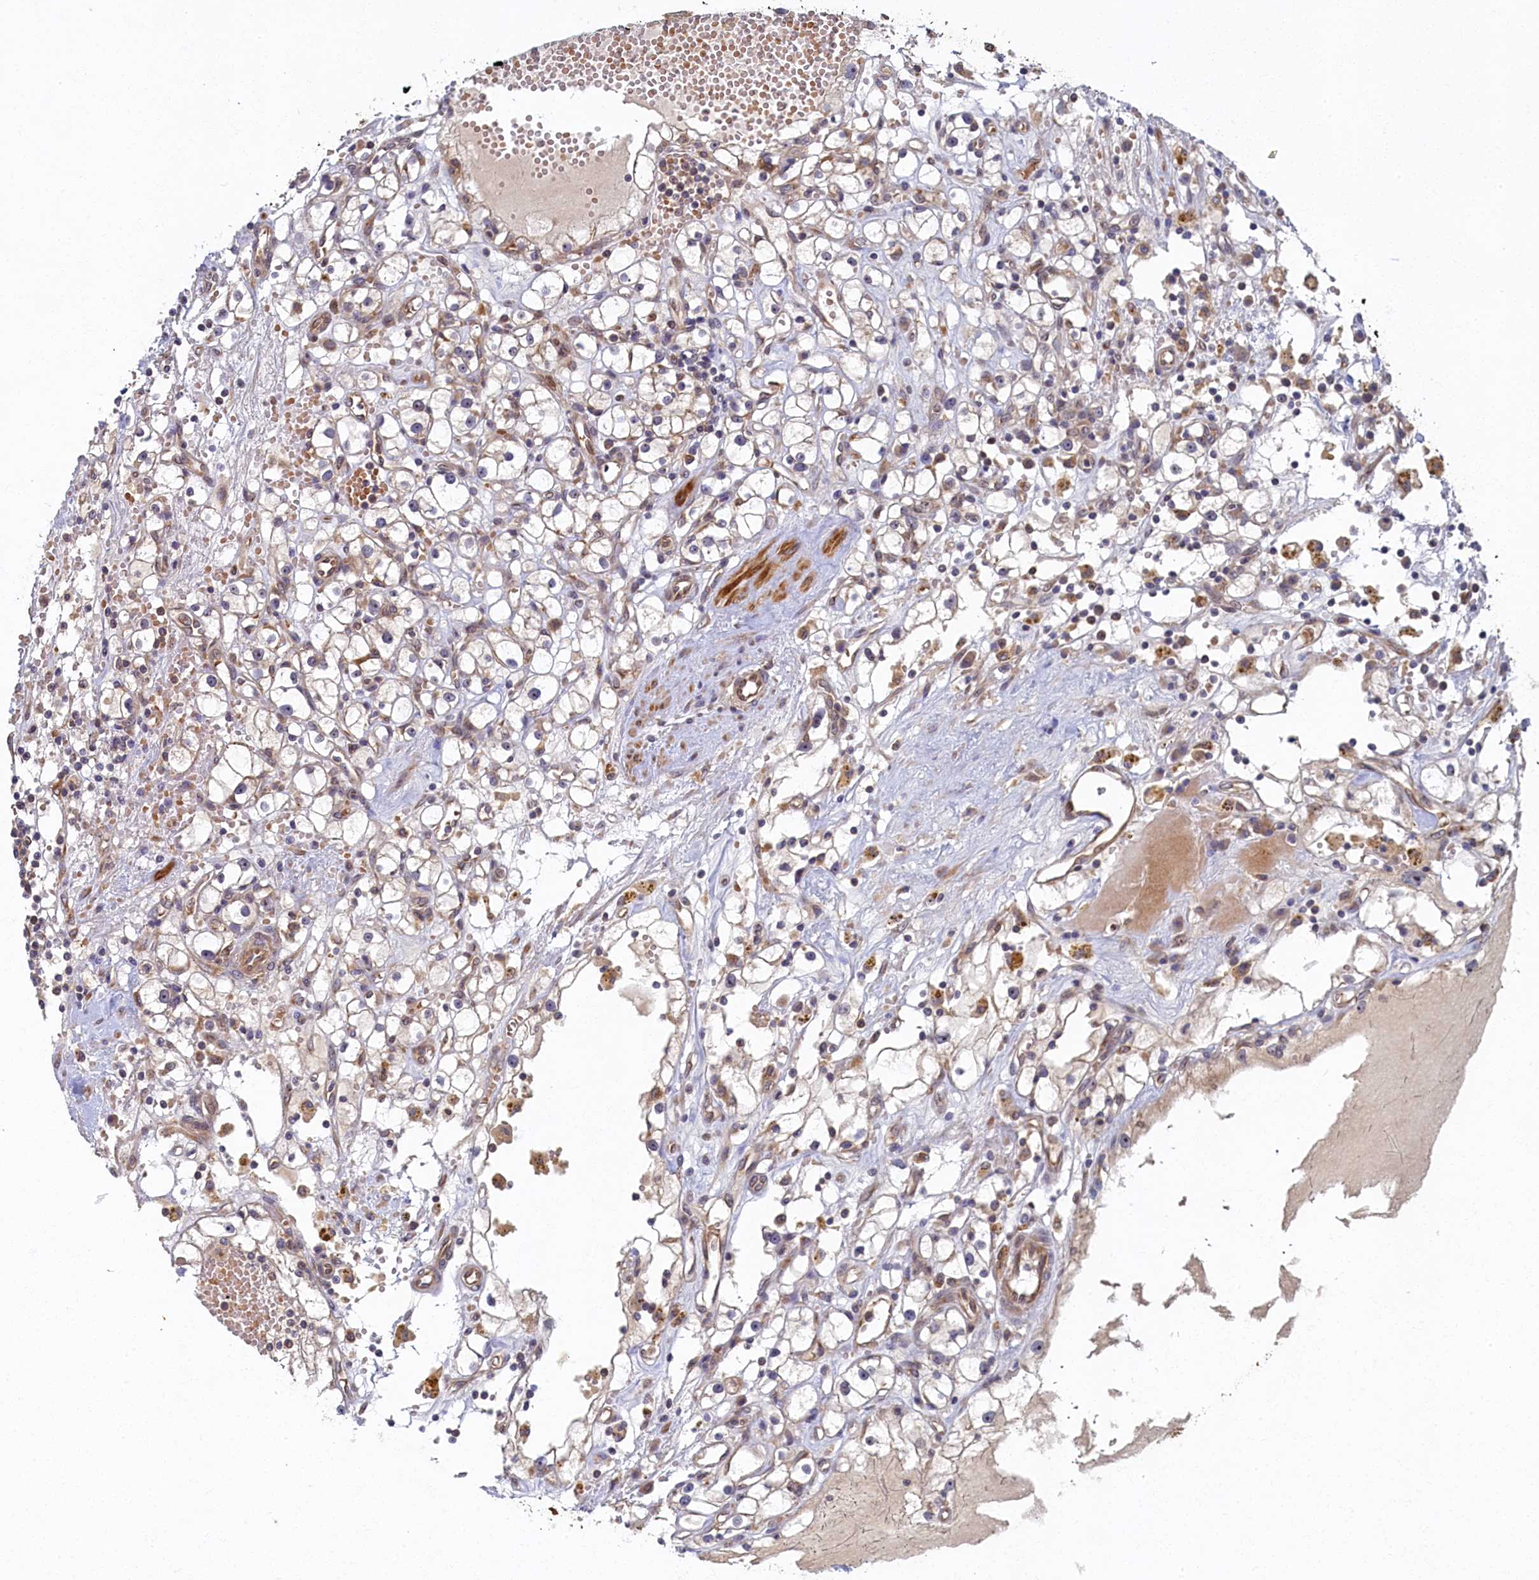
{"staining": {"intensity": "weak", "quantity": "25%-75%", "location": "cytoplasmic/membranous"}, "tissue": "renal cancer", "cell_type": "Tumor cells", "image_type": "cancer", "snomed": [{"axis": "morphology", "description": "Adenocarcinoma, NOS"}, {"axis": "topography", "description": "Kidney"}], "caption": "A histopathology image of adenocarcinoma (renal) stained for a protein demonstrates weak cytoplasmic/membranous brown staining in tumor cells. The staining was performed using DAB, with brown indicating positive protein expression. Nuclei are stained blue with hematoxylin.", "gene": "CEP20", "patient": {"sex": "male", "age": 56}}